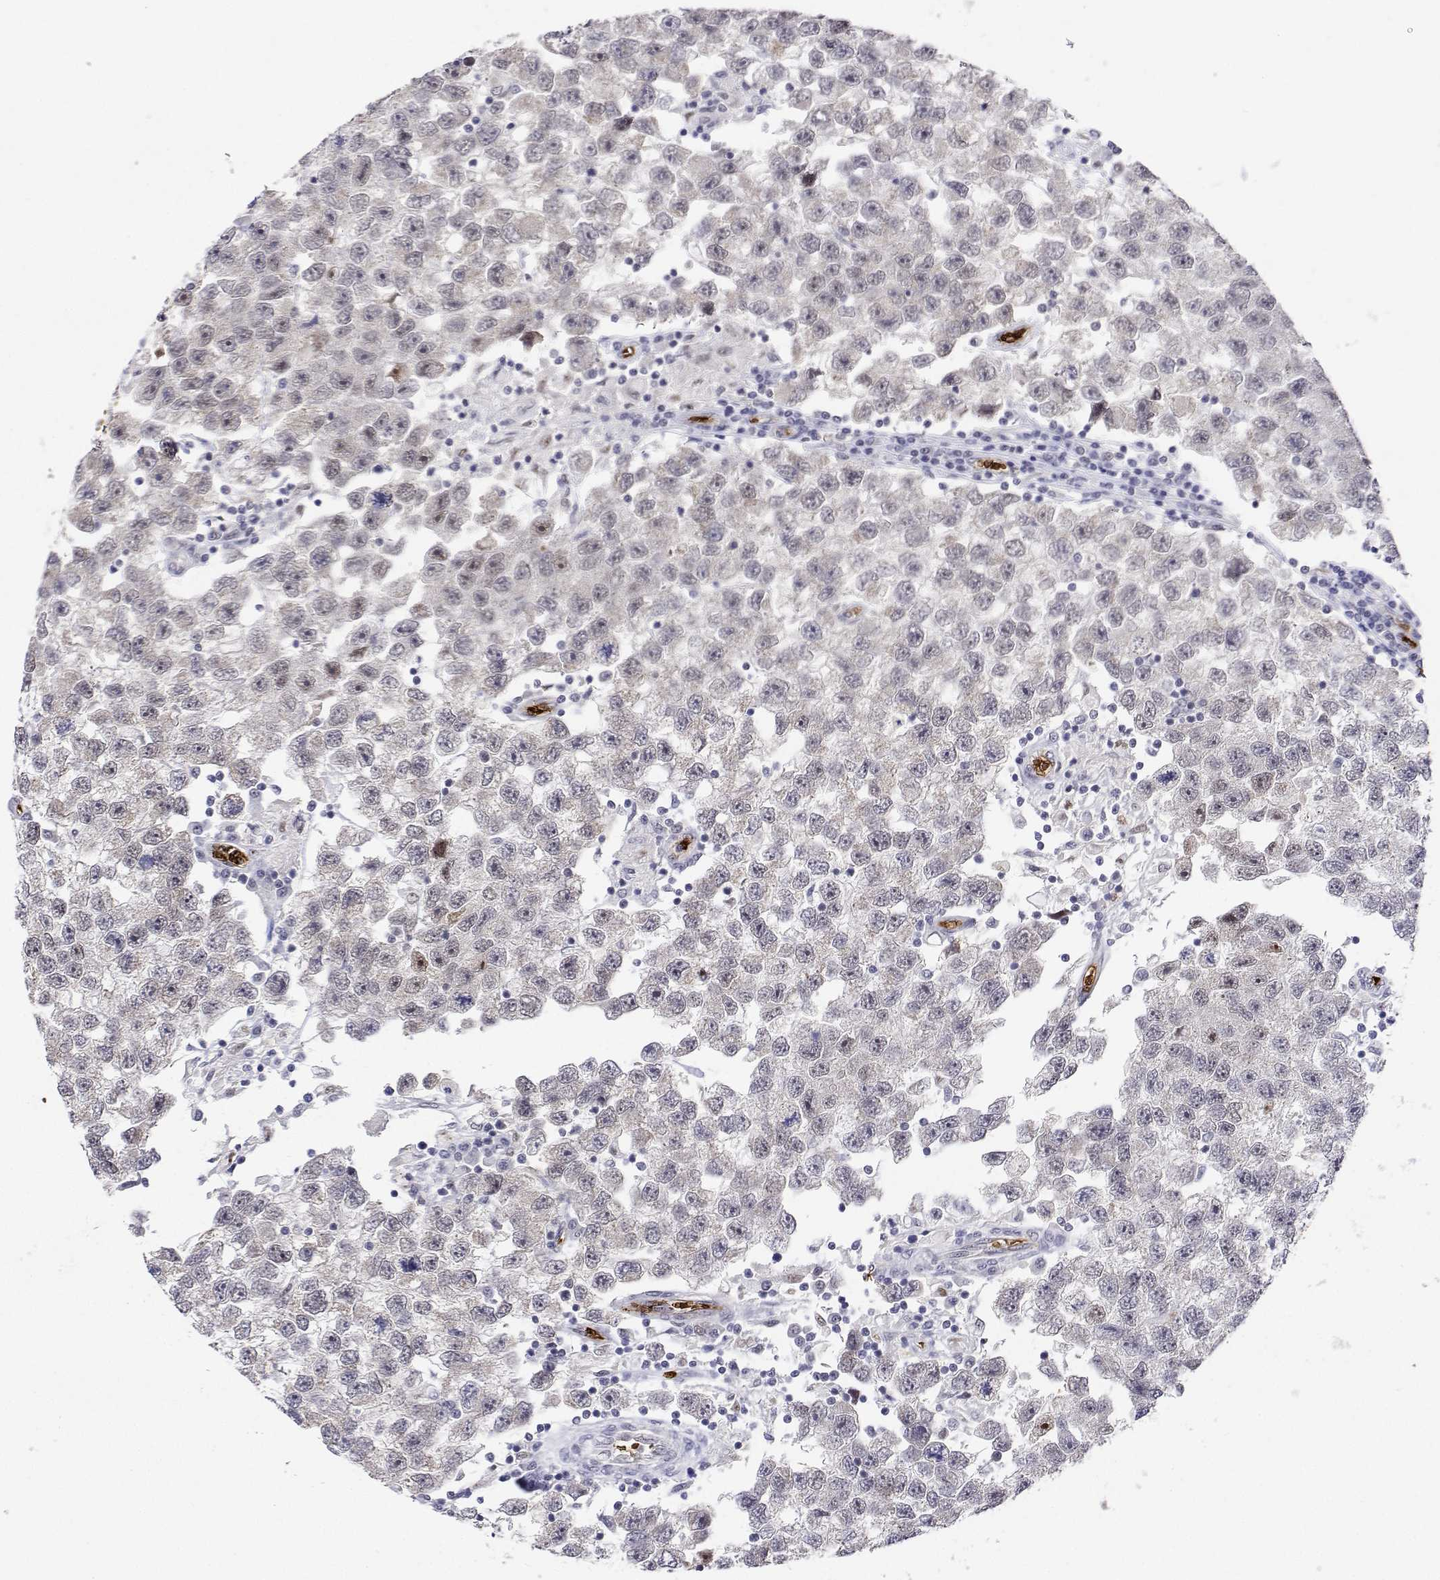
{"staining": {"intensity": "moderate", "quantity": "25%-75%", "location": "nuclear"}, "tissue": "testis cancer", "cell_type": "Tumor cells", "image_type": "cancer", "snomed": [{"axis": "morphology", "description": "Seminoma, NOS"}, {"axis": "topography", "description": "Testis"}], "caption": "Immunohistochemistry of testis cancer (seminoma) displays medium levels of moderate nuclear positivity in approximately 25%-75% of tumor cells.", "gene": "ADAR", "patient": {"sex": "male", "age": 26}}